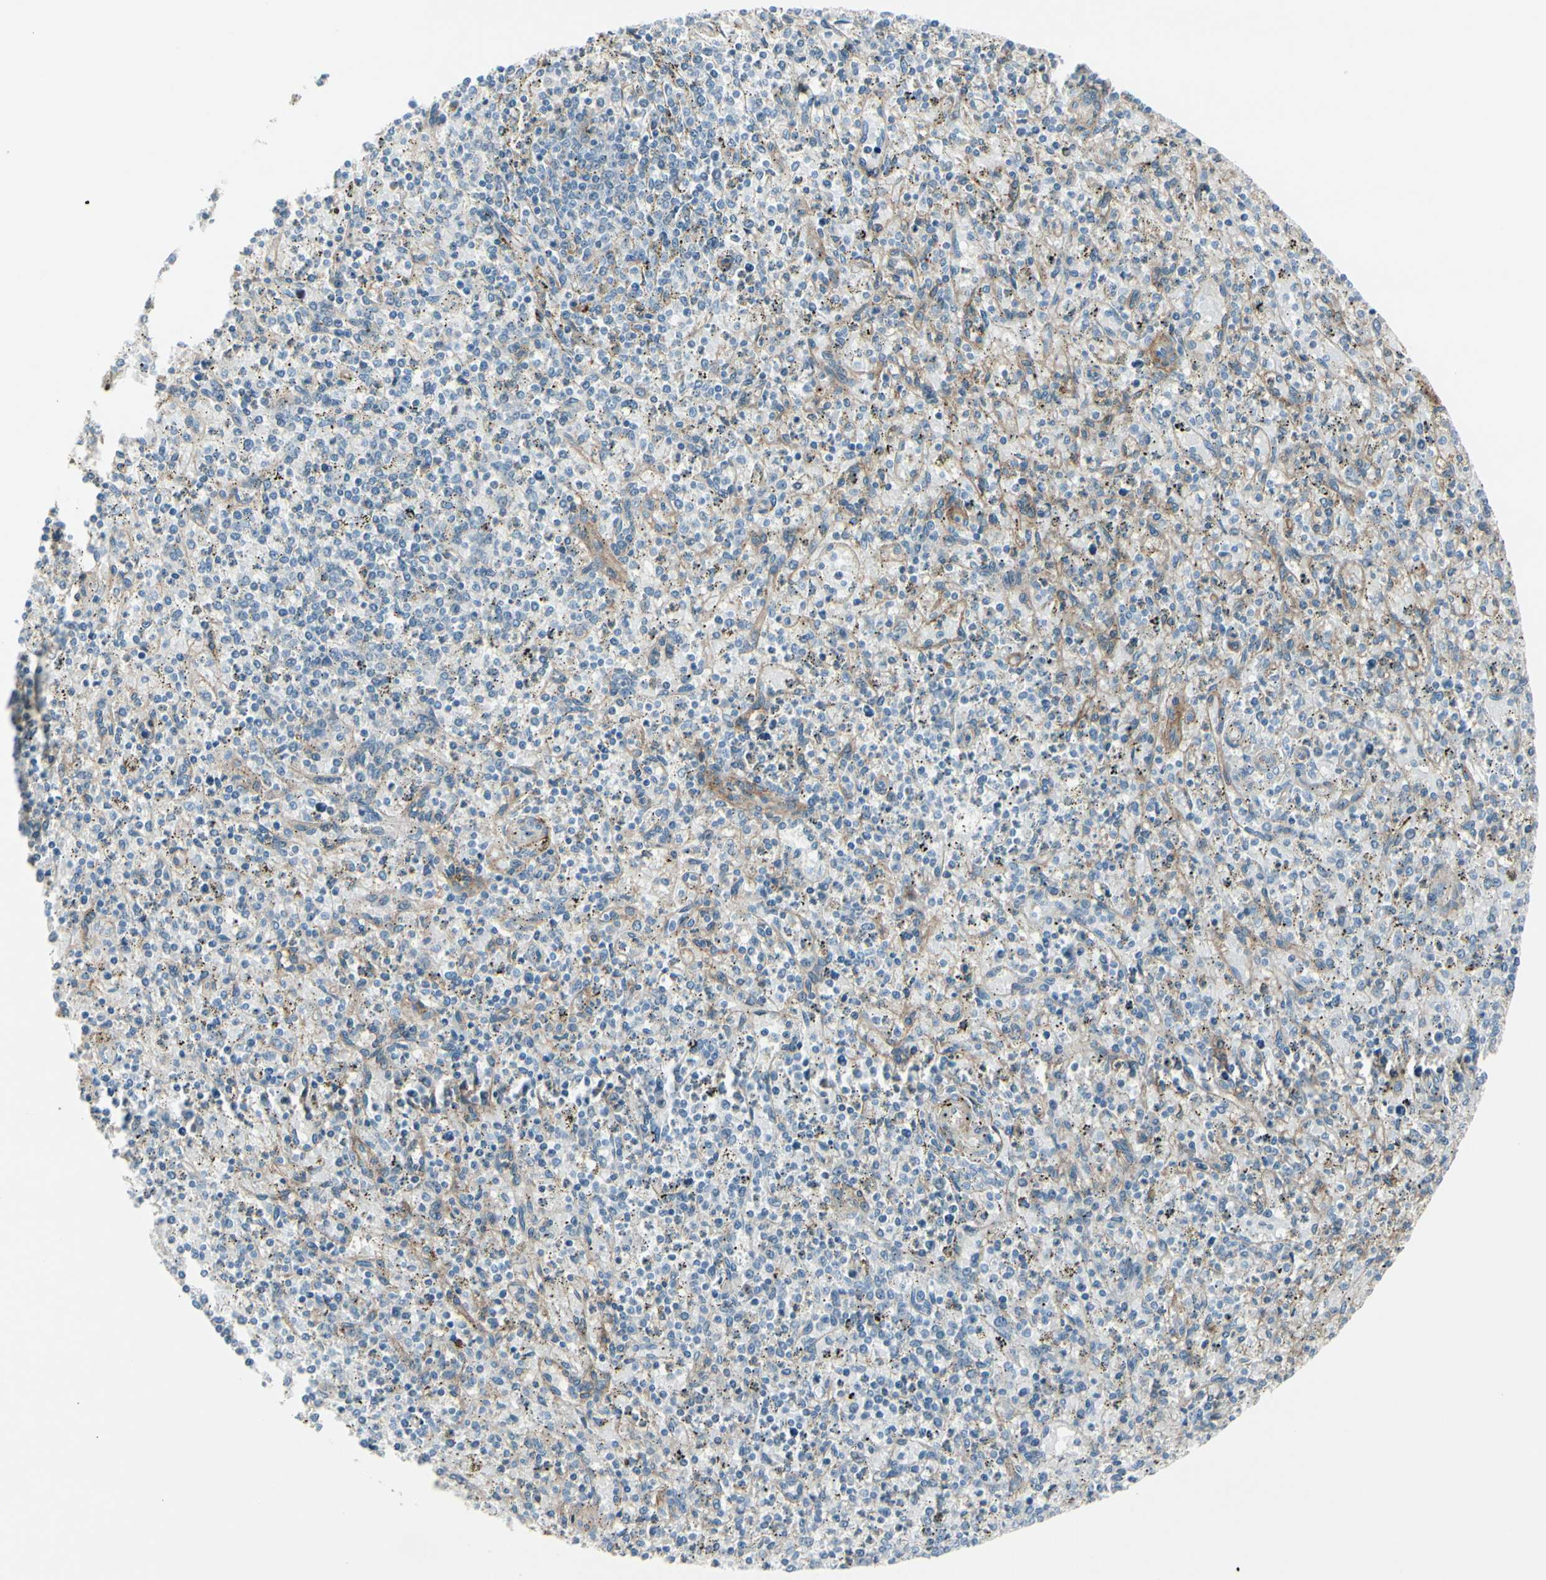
{"staining": {"intensity": "negative", "quantity": "none", "location": "none"}, "tissue": "spleen", "cell_type": "Cells in red pulp", "image_type": "normal", "snomed": [{"axis": "morphology", "description": "Normal tissue, NOS"}, {"axis": "topography", "description": "Spleen"}], "caption": "Immunohistochemistry image of unremarkable spleen stained for a protein (brown), which displays no positivity in cells in red pulp. Nuclei are stained in blue.", "gene": "CACNA2D1", "patient": {"sex": "male", "age": 72}}